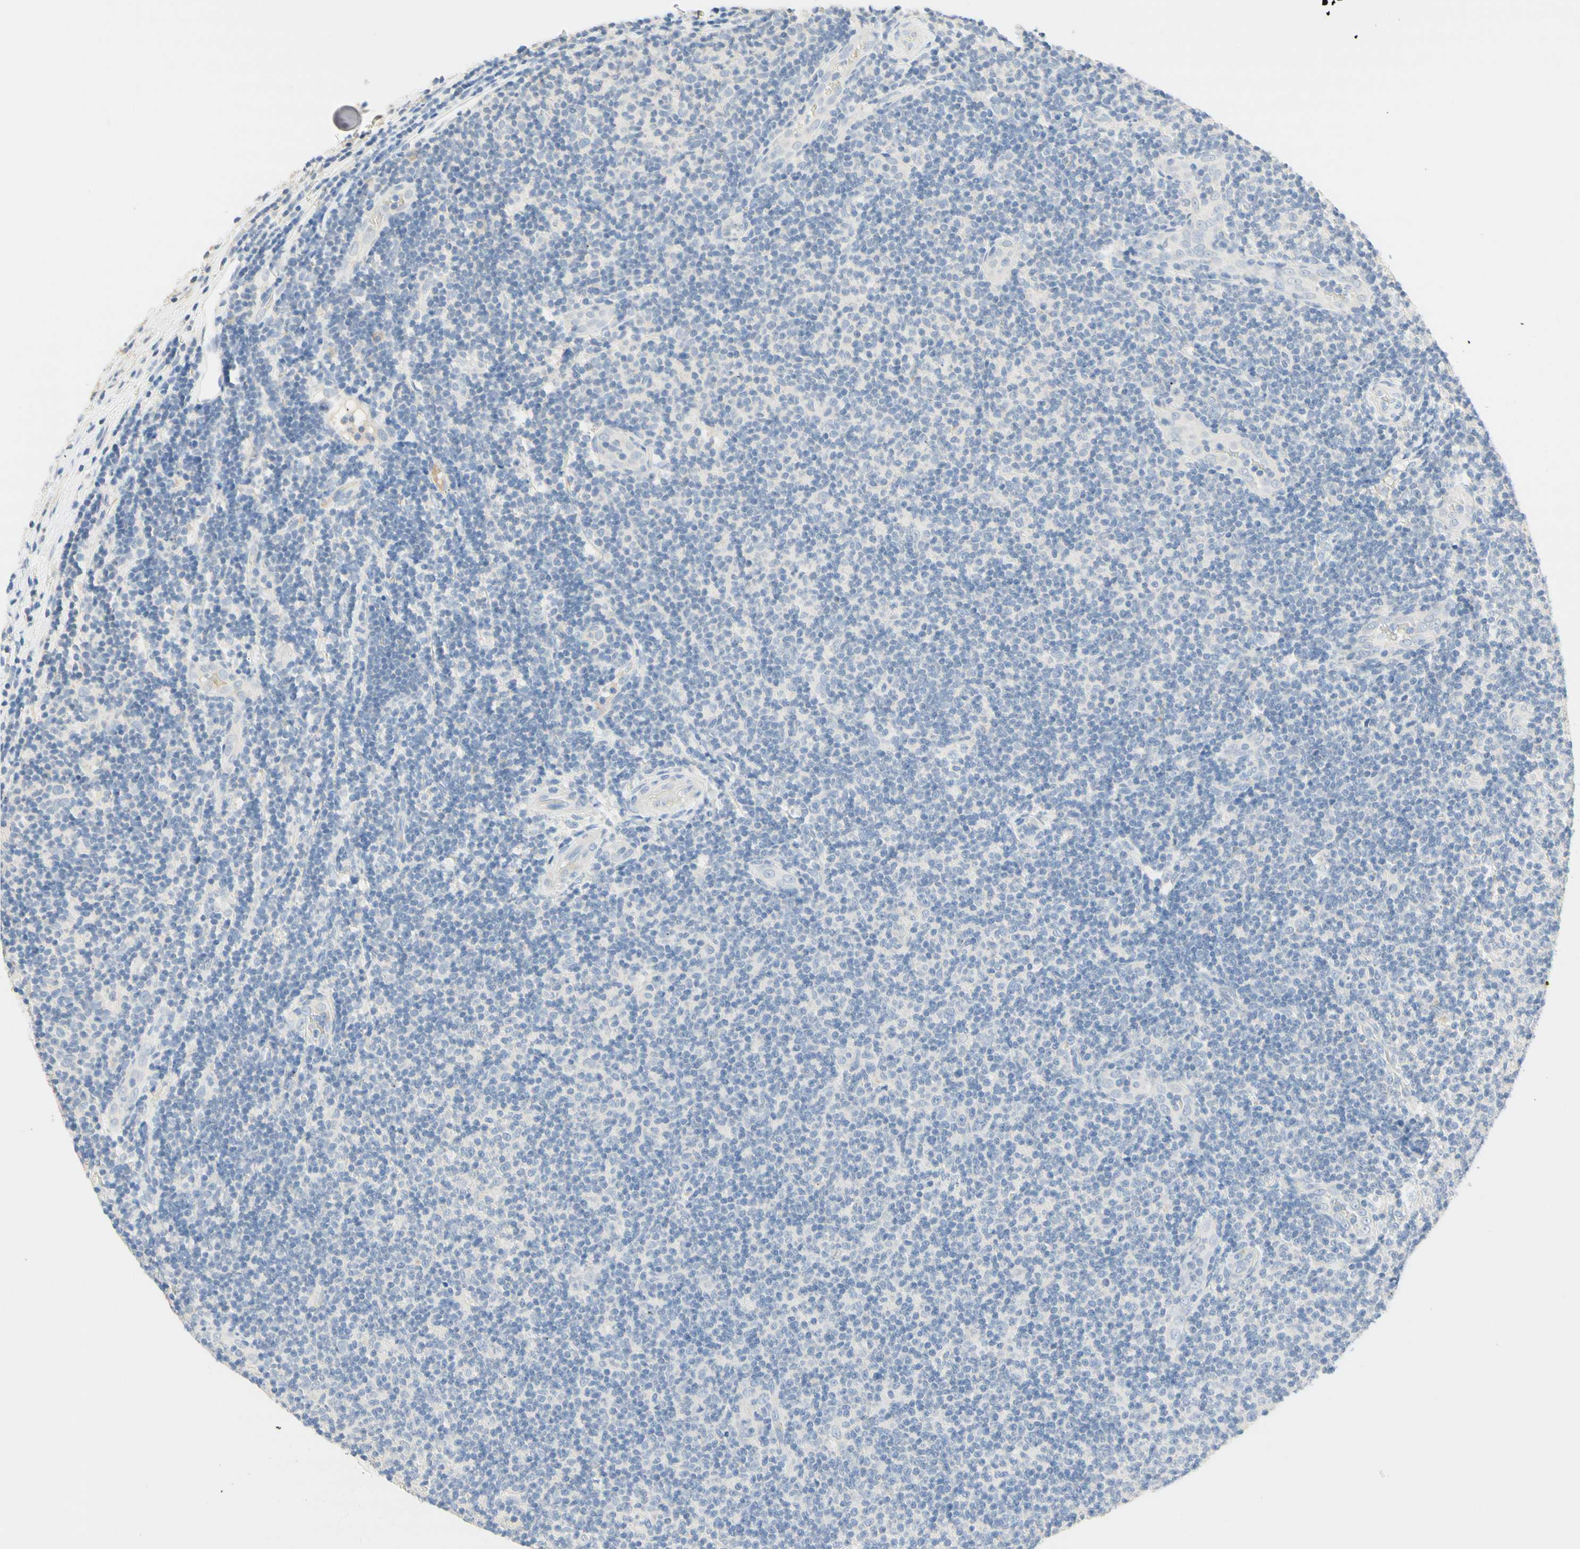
{"staining": {"intensity": "negative", "quantity": "none", "location": "none"}, "tissue": "lymphoma", "cell_type": "Tumor cells", "image_type": "cancer", "snomed": [{"axis": "morphology", "description": "Malignant lymphoma, non-Hodgkin's type, Low grade"}, {"axis": "topography", "description": "Lymph node"}], "caption": "Tumor cells are negative for protein expression in human lymphoma.", "gene": "NECTIN4", "patient": {"sex": "male", "age": 83}}